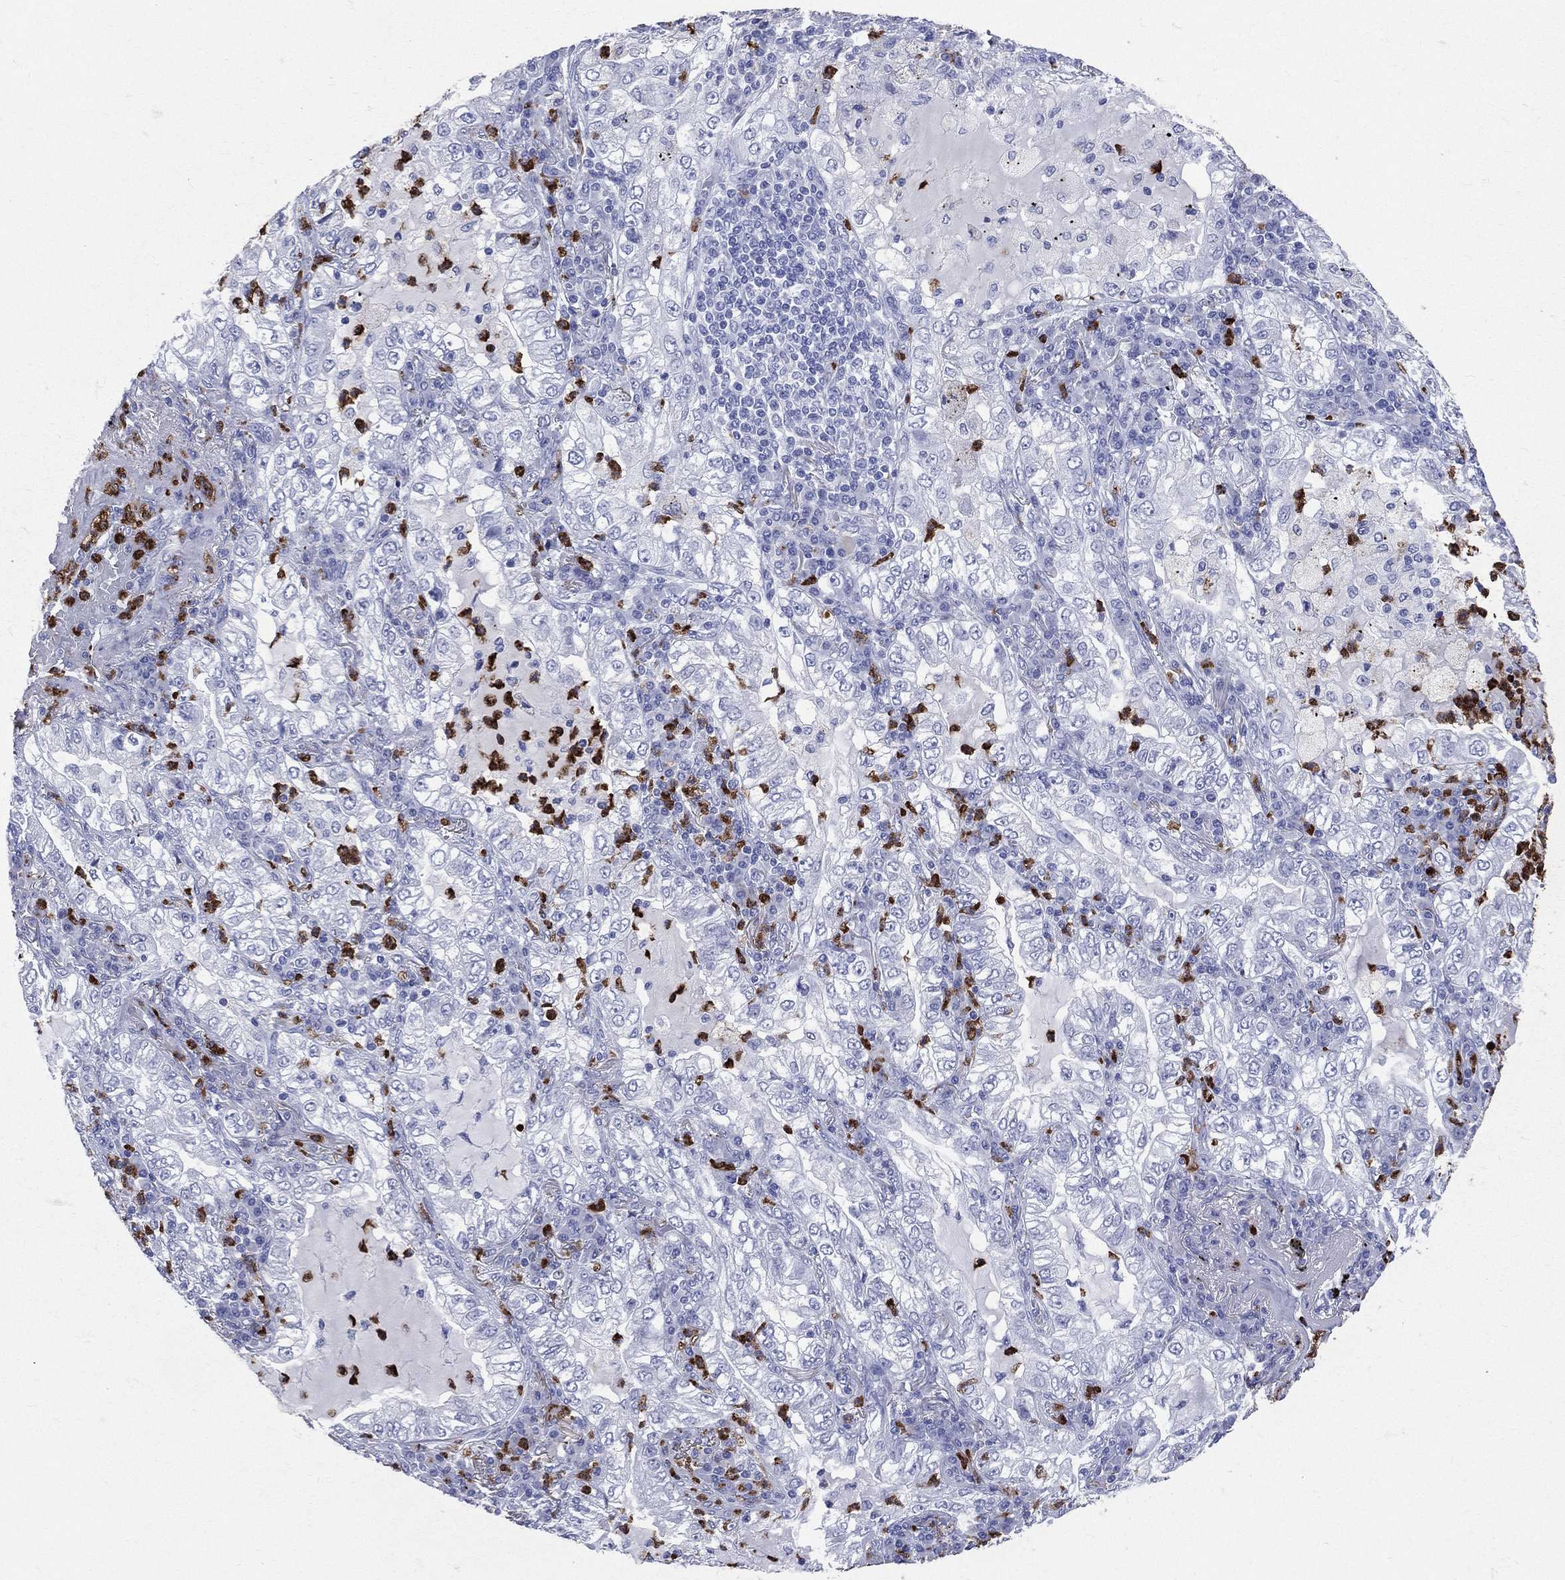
{"staining": {"intensity": "negative", "quantity": "none", "location": "none"}, "tissue": "lung cancer", "cell_type": "Tumor cells", "image_type": "cancer", "snomed": [{"axis": "morphology", "description": "Adenocarcinoma, NOS"}, {"axis": "topography", "description": "Lung"}], "caption": "An image of adenocarcinoma (lung) stained for a protein demonstrates no brown staining in tumor cells. The staining was performed using DAB to visualize the protein expression in brown, while the nuclei were stained in blue with hematoxylin (Magnification: 20x).", "gene": "PGLYRP1", "patient": {"sex": "female", "age": 73}}